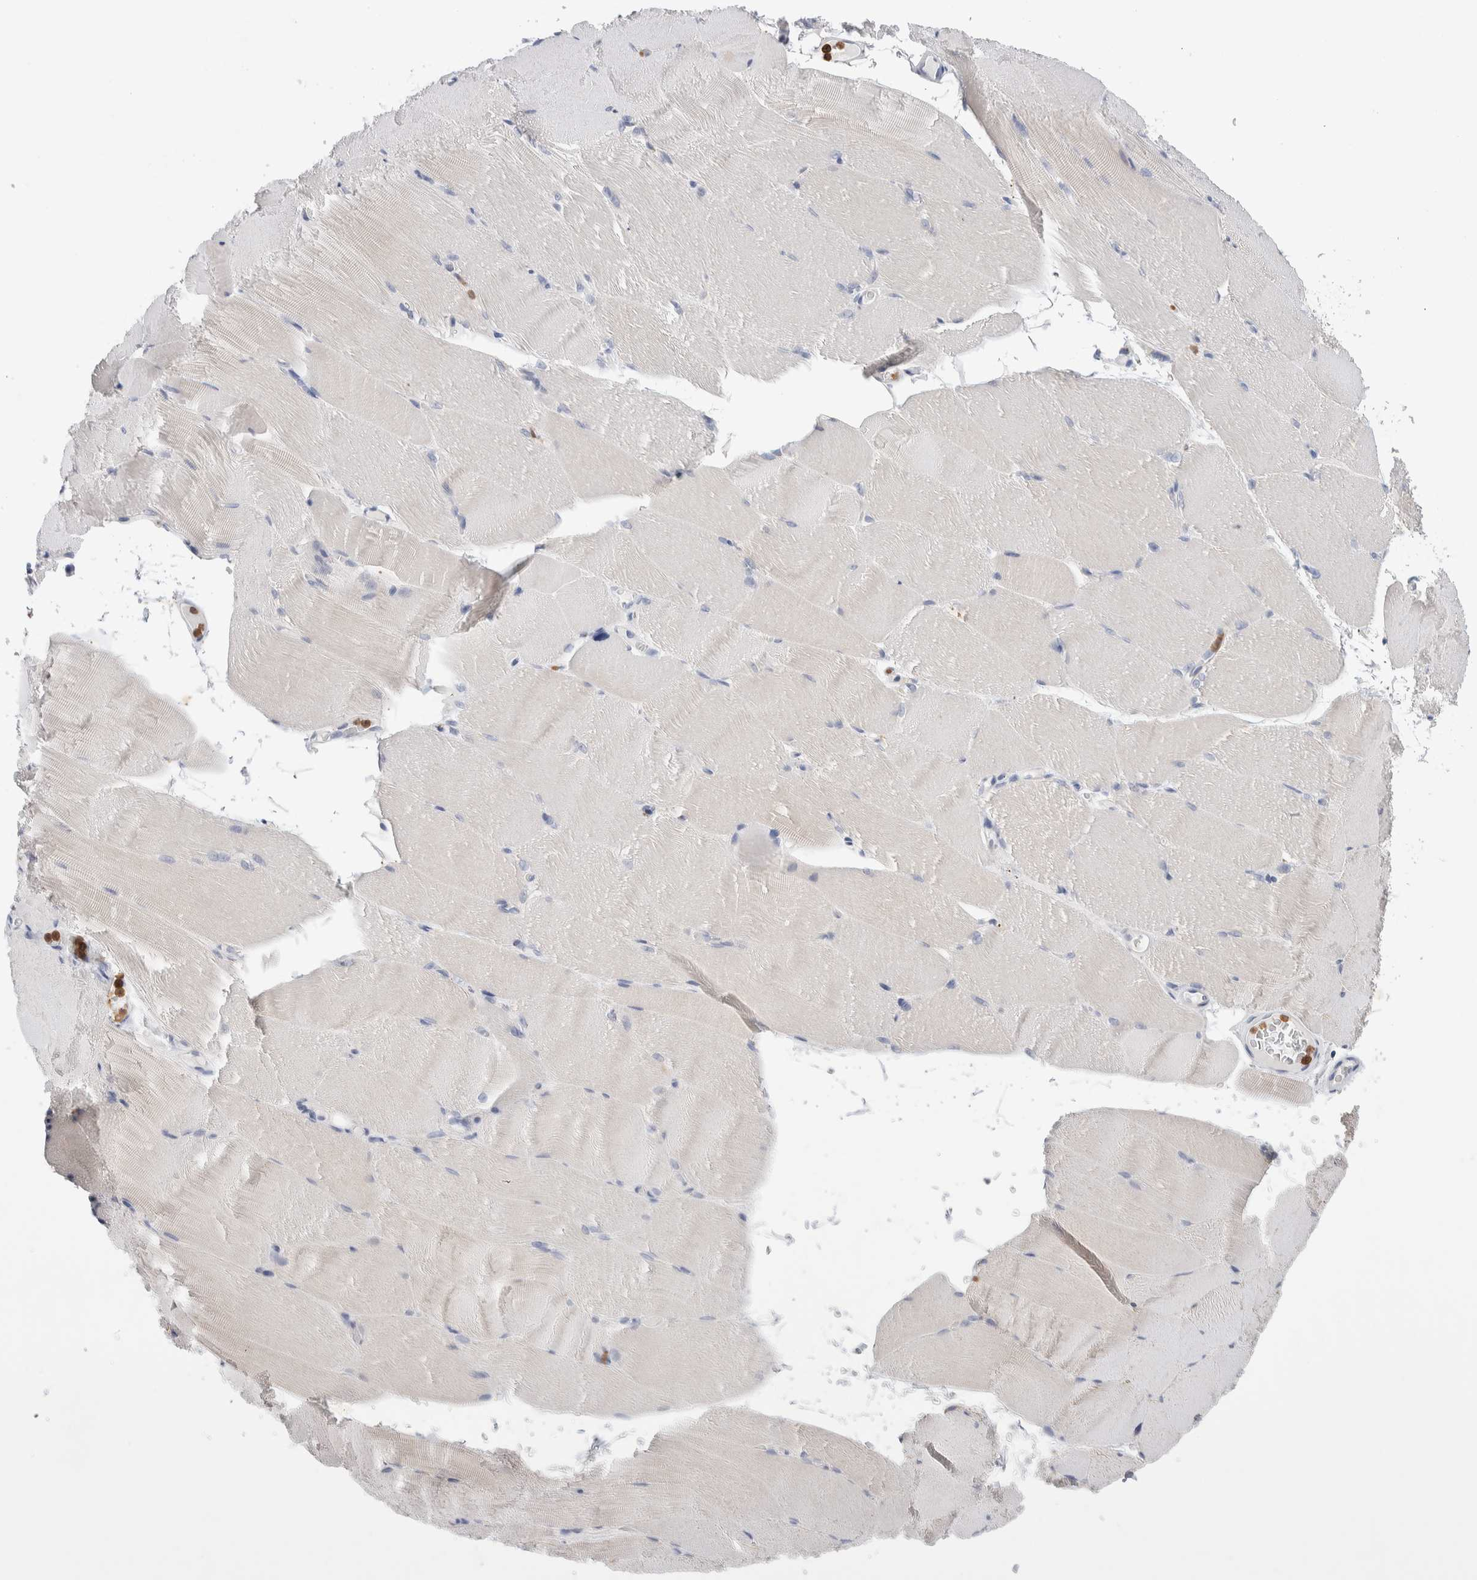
{"staining": {"intensity": "negative", "quantity": "none", "location": "none"}, "tissue": "skeletal muscle", "cell_type": "Myocytes", "image_type": "normal", "snomed": [{"axis": "morphology", "description": "Normal tissue, NOS"}, {"axis": "topography", "description": "Skeletal muscle"}, {"axis": "topography", "description": "Parathyroid gland"}], "caption": "Immunohistochemistry (IHC) of unremarkable skeletal muscle demonstrates no staining in myocytes.", "gene": "NCF2", "patient": {"sex": "female", "age": 37}}